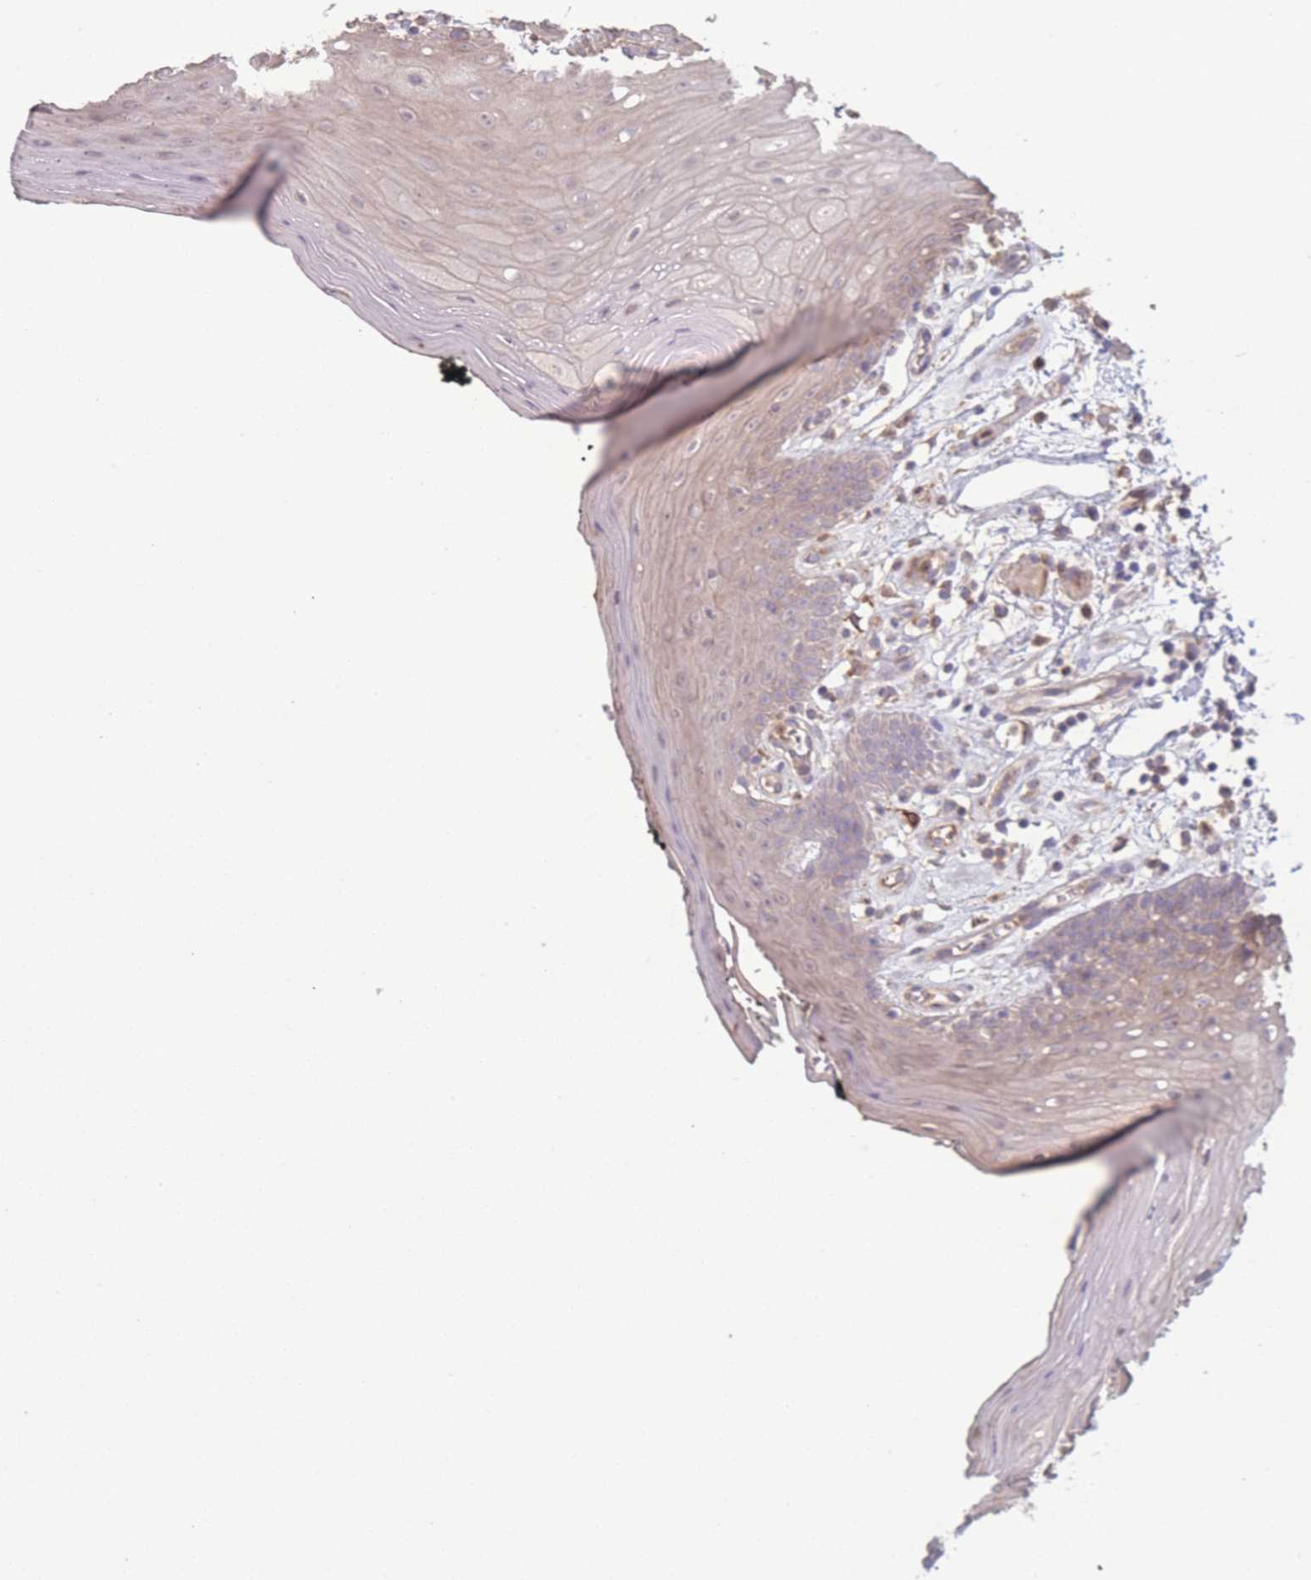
{"staining": {"intensity": "weak", "quantity": "<25%", "location": "cytoplasmic/membranous"}, "tissue": "oral mucosa", "cell_type": "Squamous epithelial cells", "image_type": "normal", "snomed": [{"axis": "morphology", "description": "Normal tissue, NOS"}, {"axis": "topography", "description": "Oral tissue"}, {"axis": "topography", "description": "Tounge, NOS"}], "caption": "The IHC photomicrograph has no significant staining in squamous epithelial cells of oral mucosa.", "gene": "STEAP3", "patient": {"sex": "female", "age": 59}}